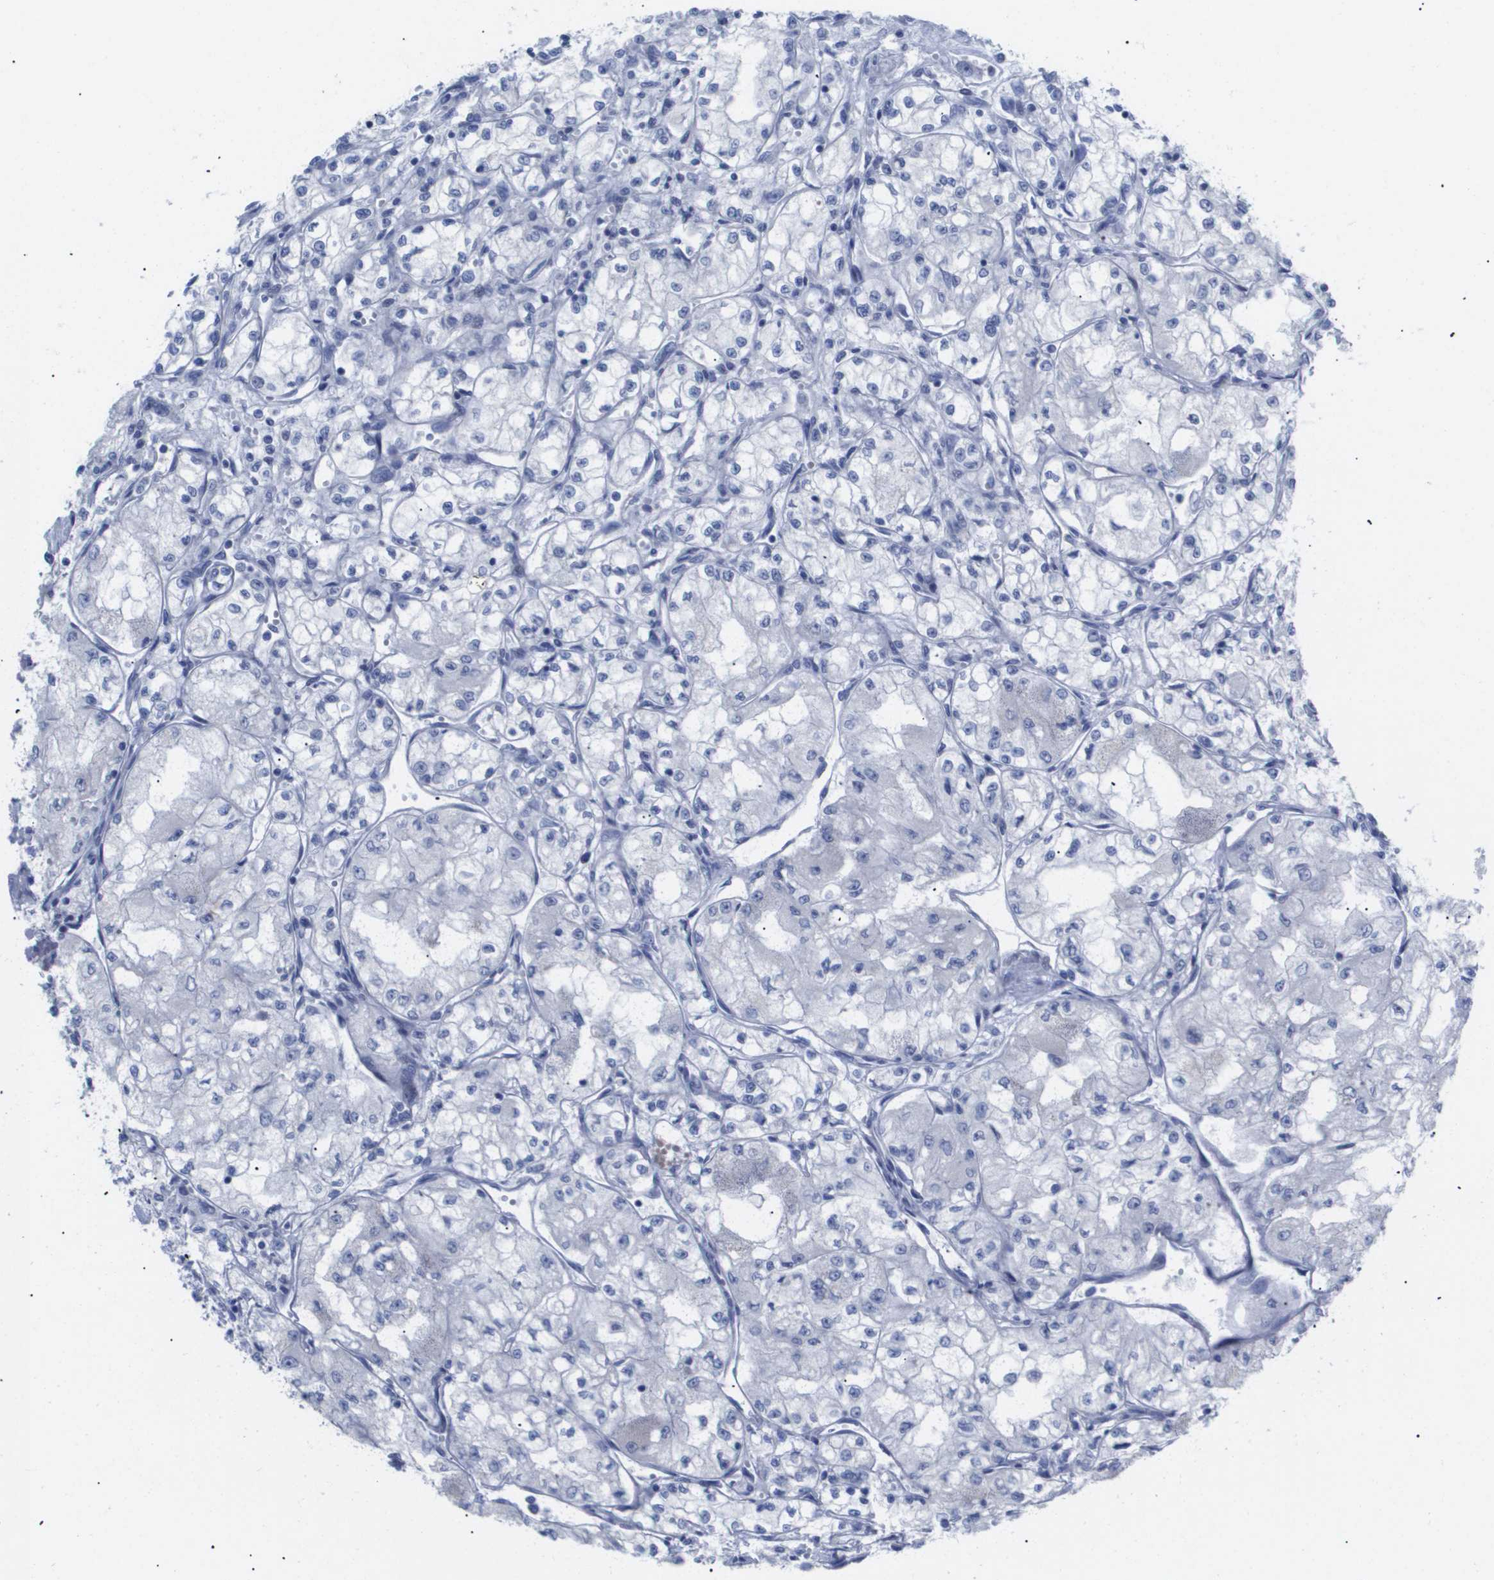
{"staining": {"intensity": "negative", "quantity": "none", "location": "none"}, "tissue": "renal cancer", "cell_type": "Tumor cells", "image_type": "cancer", "snomed": [{"axis": "morphology", "description": "Normal tissue, NOS"}, {"axis": "morphology", "description": "Adenocarcinoma, NOS"}, {"axis": "topography", "description": "Kidney"}], "caption": "High power microscopy micrograph of an immunohistochemistry histopathology image of renal cancer, revealing no significant positivity in tumor cells.", "gene": "CAV3", "patient": {"sex": "male", "age": 59}}